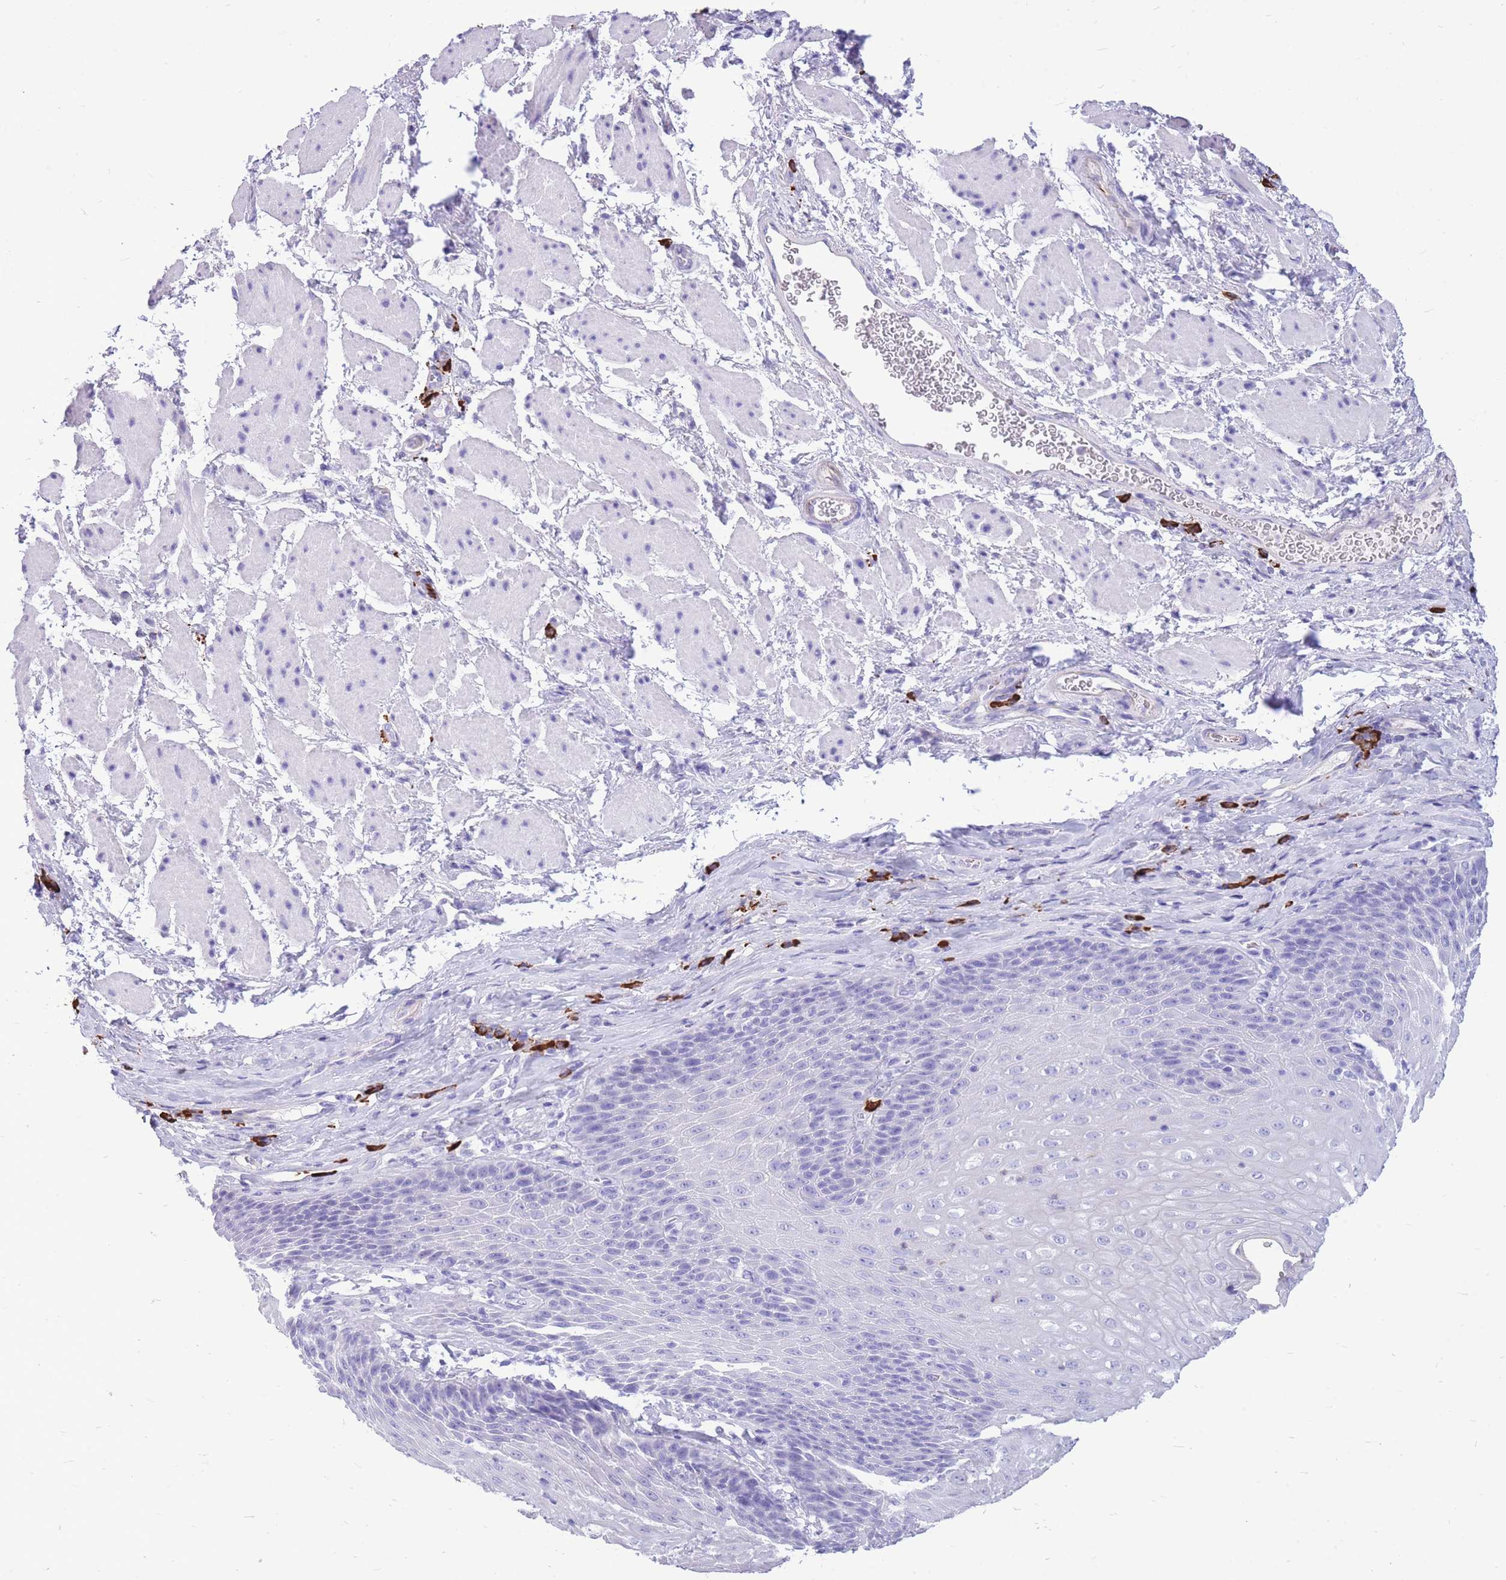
{"staining": {"intensity": "negative", "quantity": "none", "location": "none"}, "tissue": "esophagus", "cell_type": "Squamous epithelial cells", "image_type": "normal", "snomed": [{"axis": "morphology", "description": "Normal tissue, NOS"}, {"axis": "topography", "description": "Esophagus"}], "caption": "Normal esophagus was stained to show a protein in brown. There is no significant staining in squamous epithelial cells.", "gene": "ZFP62", "patient": {"sex": "female", "age": 61}}